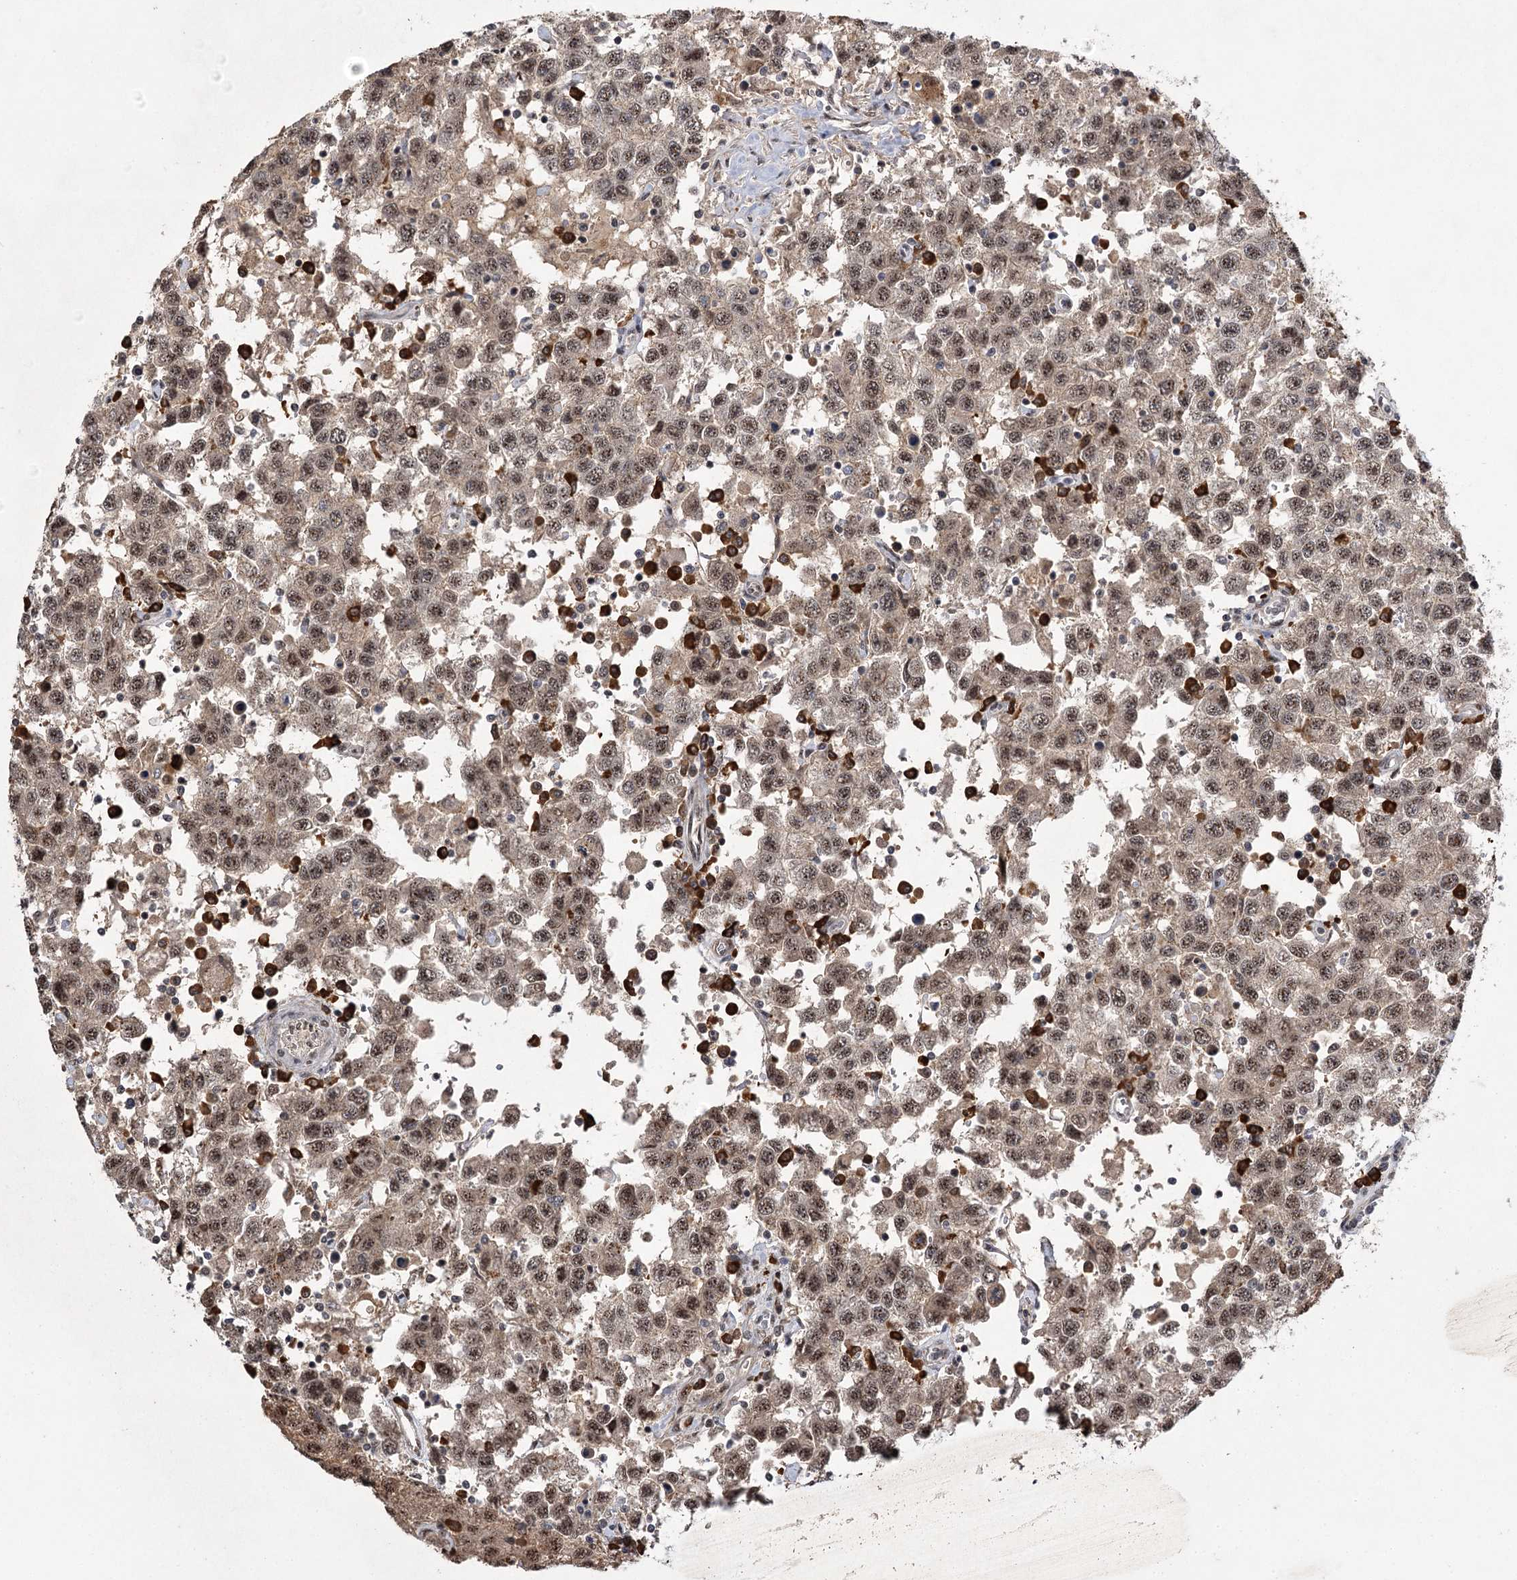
{"staining": {"intensity": "moderate", "quantity": ">75%", "location": "nuclear"}, "tissue": "testis cancer", "cell_type": "Tumor cells", "image_type": "cancer", "snomed": [{"axis": "morphology", "description": "Seminoma, NOS"}, {"axis": "topography", "description": "Testis"}], "caption": "Human testis cancer (seminoma) stained for a protein (brown) reveals moderate nuclear positive positivity in approximately >75% of tumor cells.", "gene": "PYROXD1", "patient": {"sex": "male", "age": 41}}